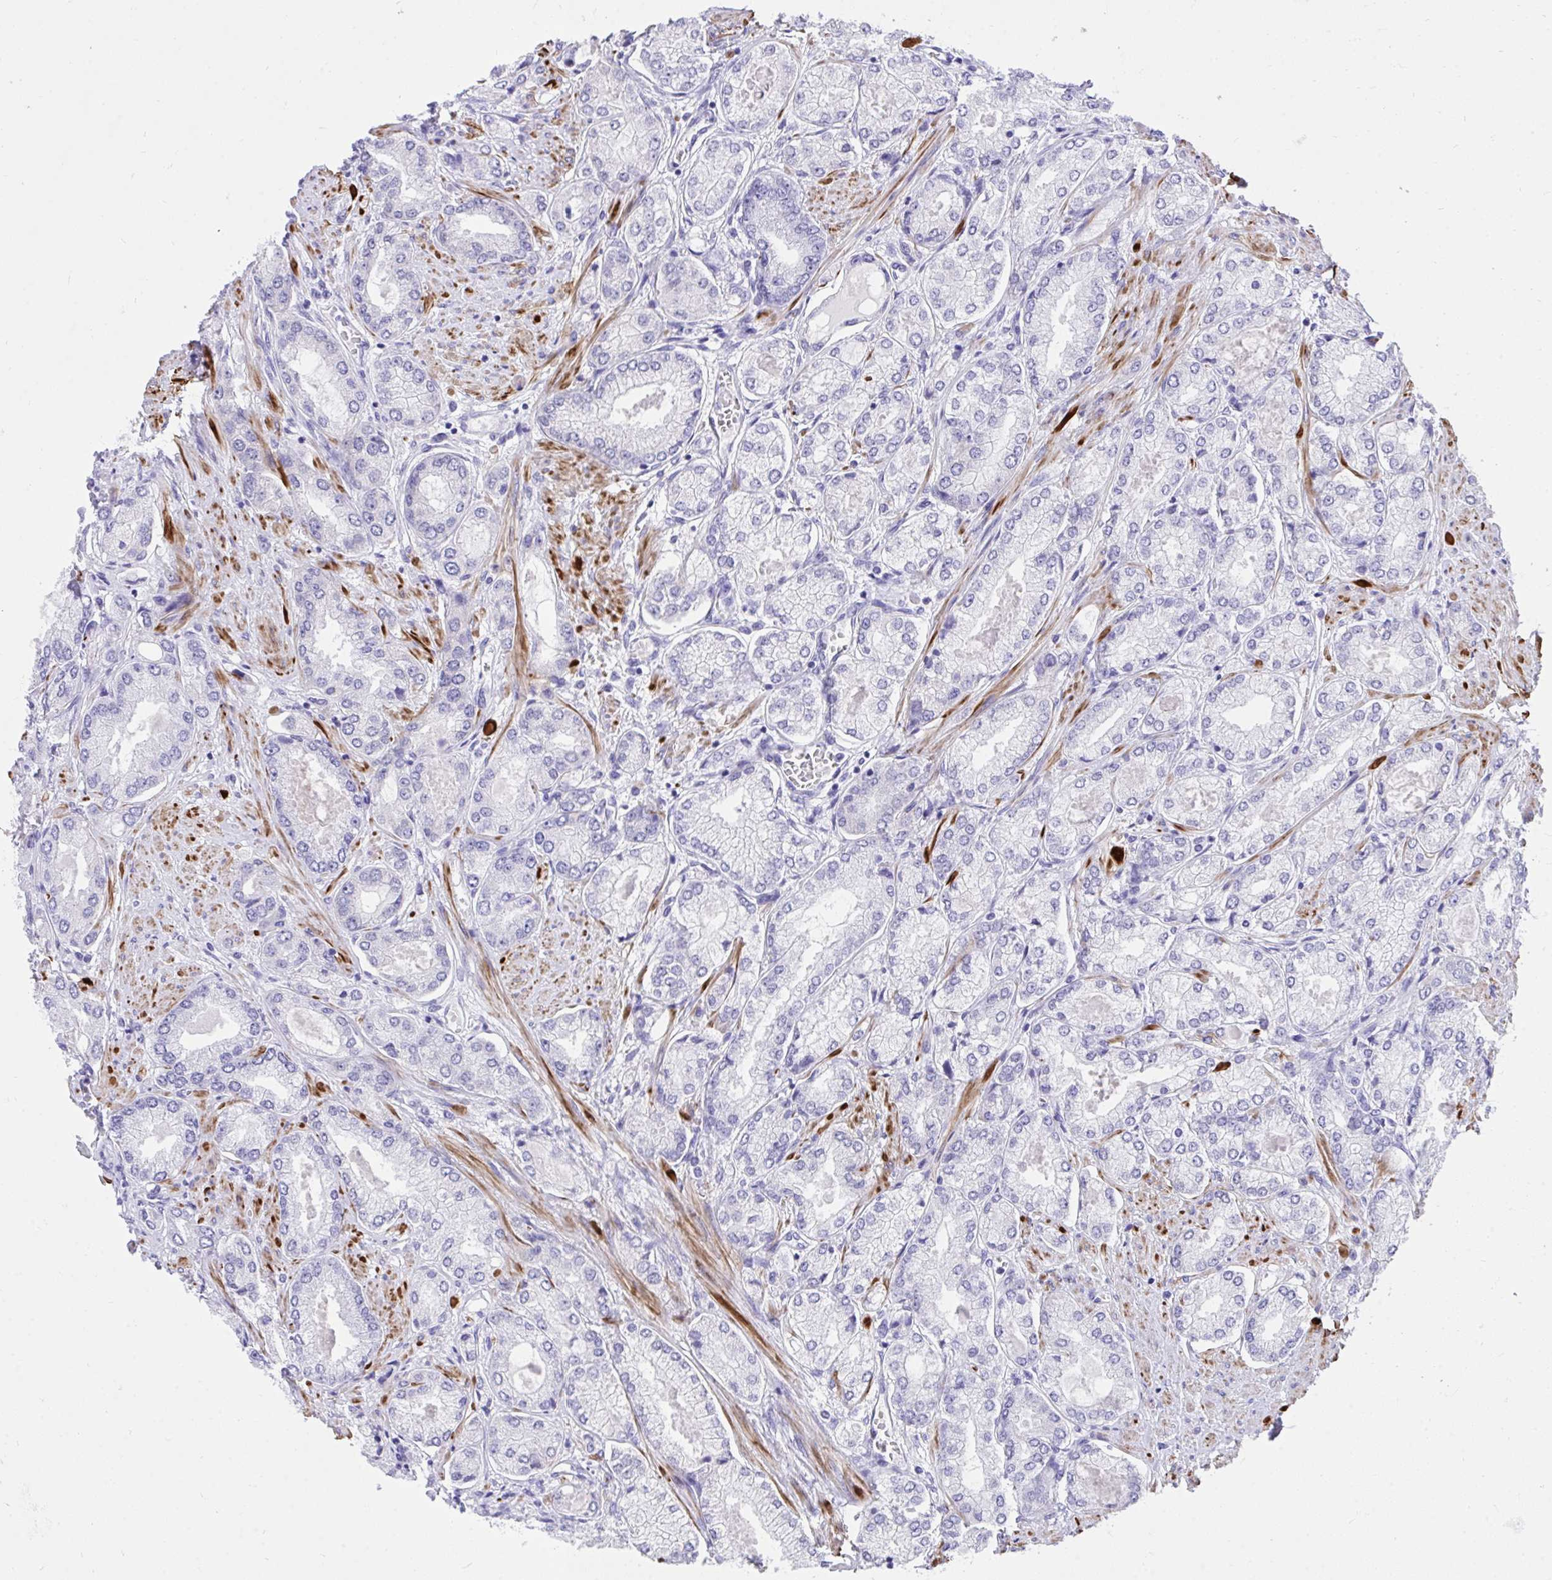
{"staining": {"intensity": "negative", "quantity": "none", "location": "none"}, "tissue": "prostate cancer", "cell_type": "Tumor cells", "image_type": "cancer", "snomed": [{"axis": "morphology", "description": "Adenocarcinoma, High grade"}, {"axis": "topography", "description": "Prostate"}], "caption": "Protein analysis of adenocarcinoma (high-grade) (prostate) reveals no significant staining in tumor cells.", "gene": "KCNN4", "patient": {"sex": "male", "age": 68}}